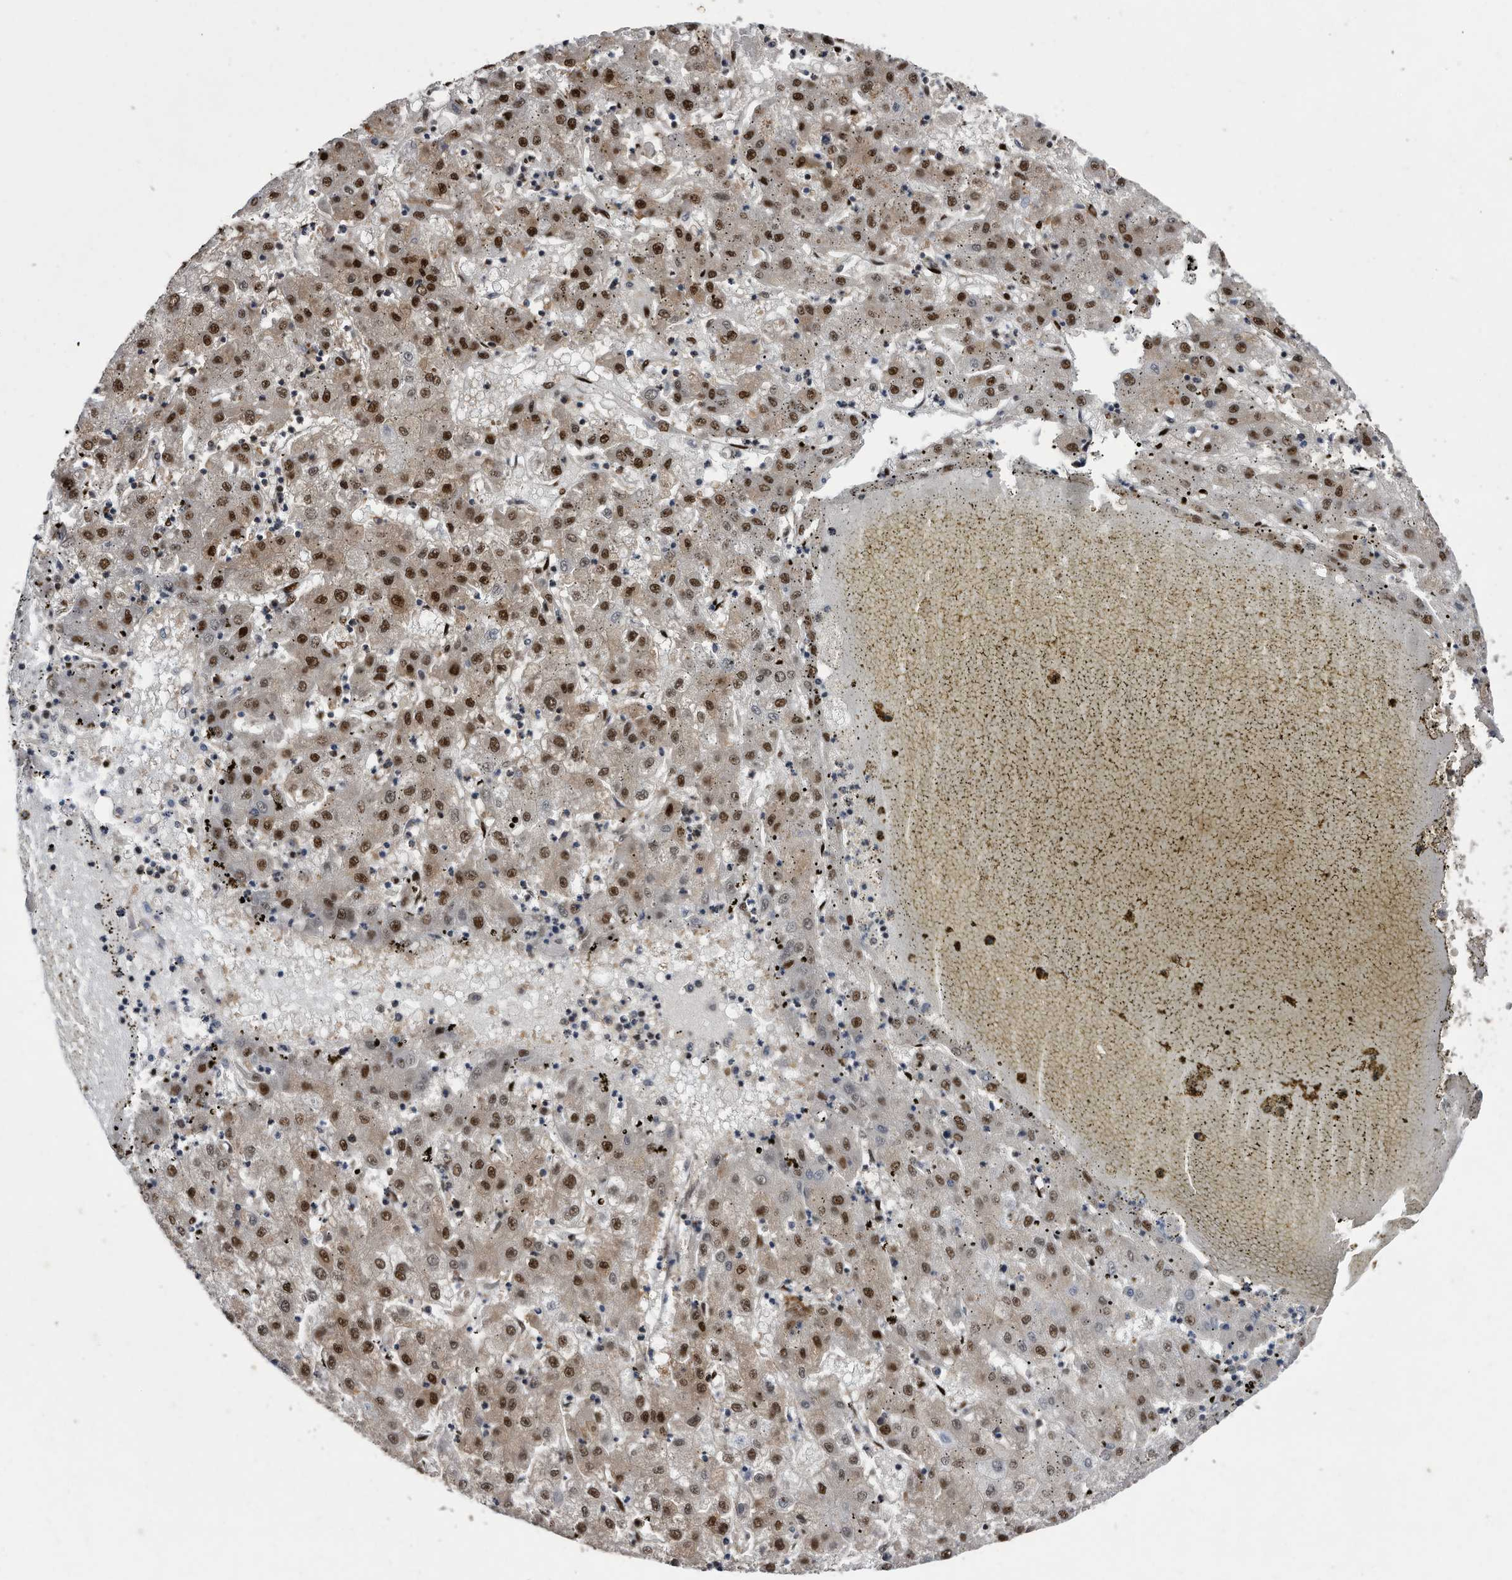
{"staining": {"intensity": "strong", "quantity": "25%-75%", "location": "nuclear"}, "tissue": "liver cancer", "cell_type": "Tumor cells", "image_type": "cancer", "snomed": [{"axis": "morphology", "description": "Carcinoma, Hepatocellular, NOS"}, {"axis": "topography", "description": "Liver"}], "caption": "Human liver cancer stained with a protein marker reveals strong staining in tumor cells.", "gene": "RAD23B", "patient": {"sex": "male", "age": 72}}